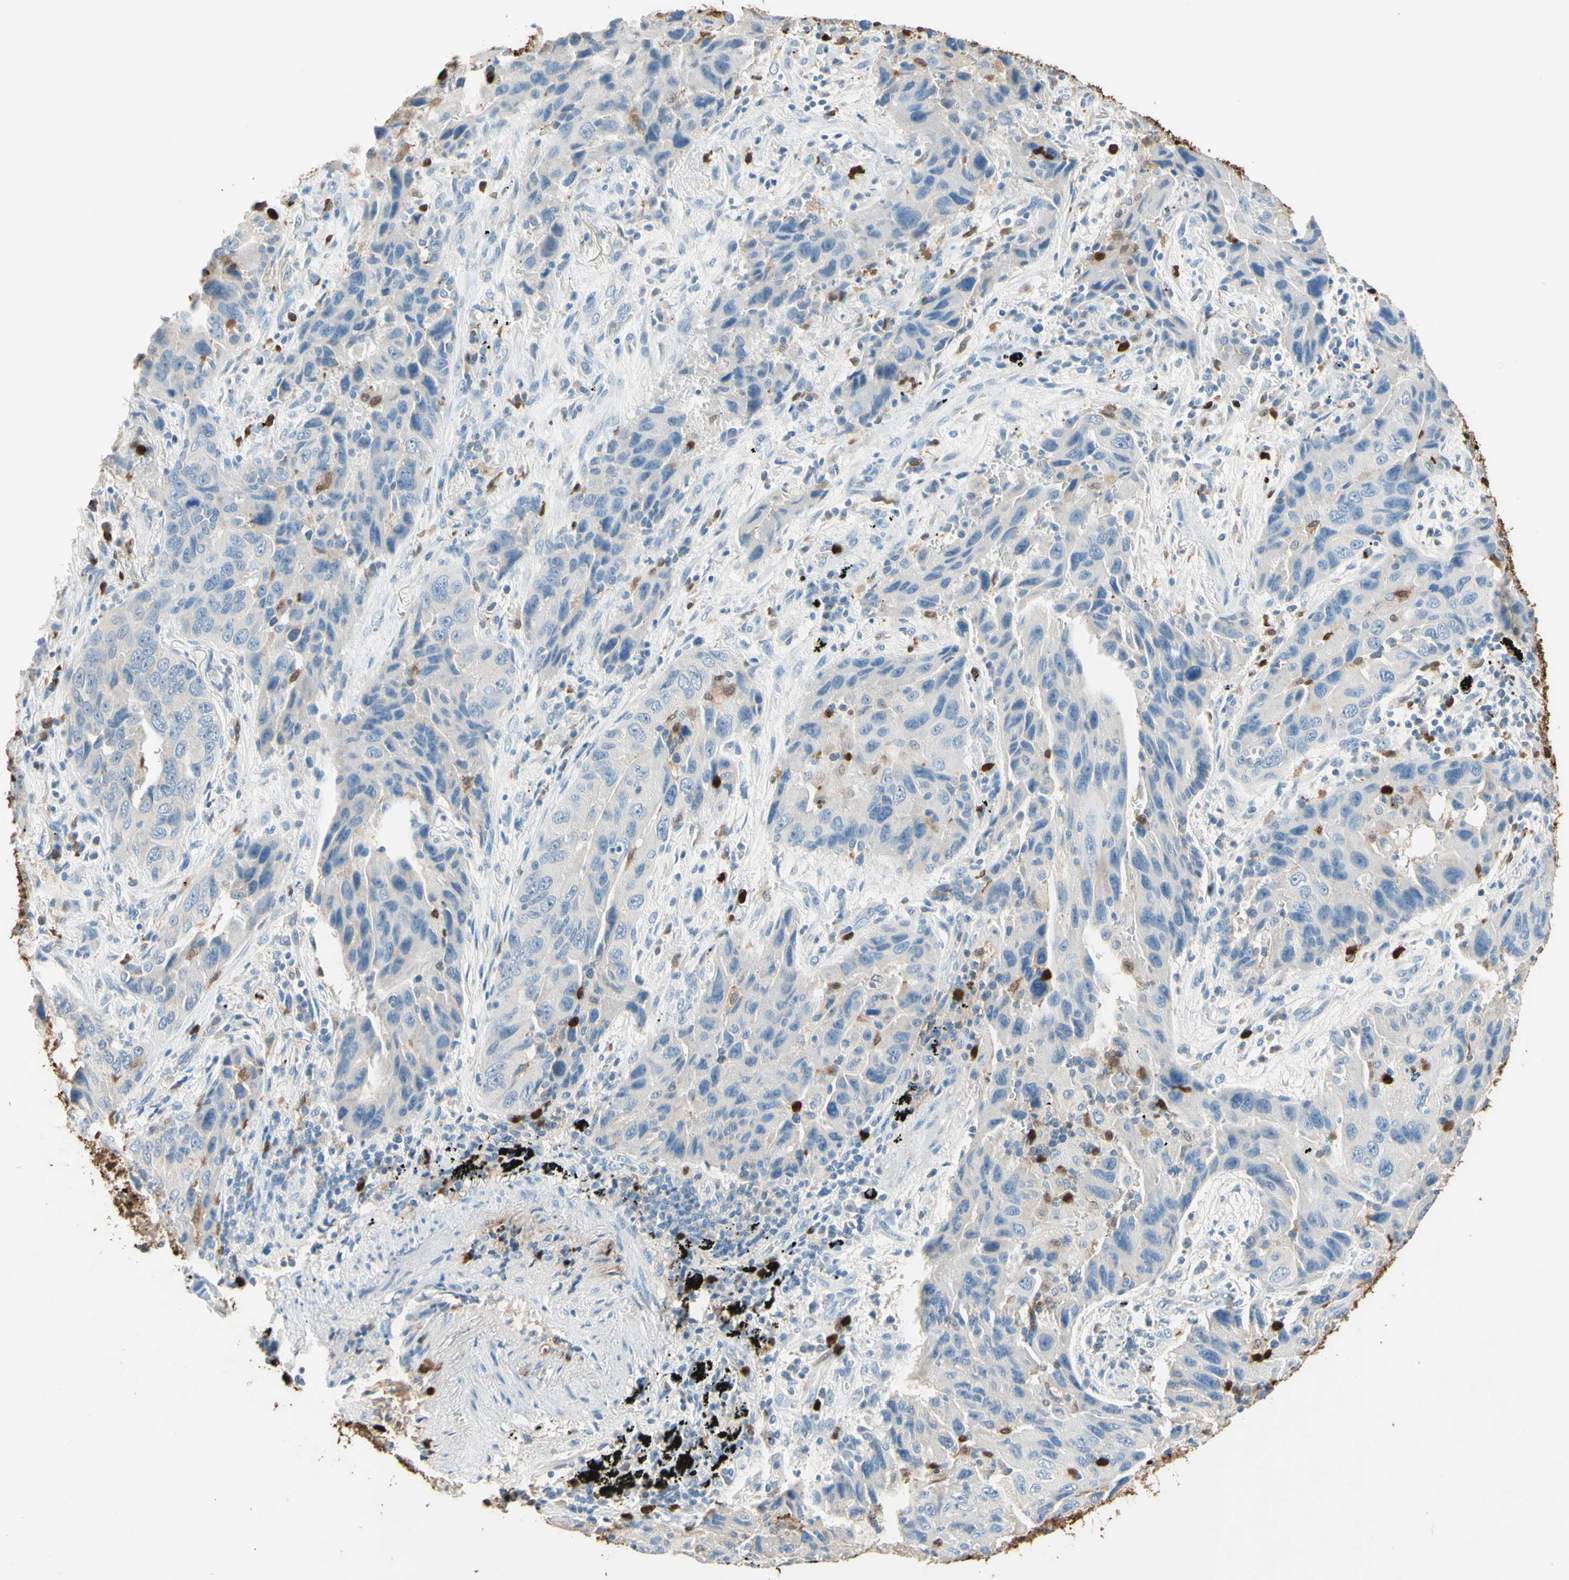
{"staining": {"intensity": "moderate", "quantity": "<25%", "location": "cytoplasmic/membranous,nuclear"}, "tissue": "lung cancer", "cell_type": "Tumor cells", "image_type": "cancer", "snomed": [{"axis": "morphology", "description": "Adenocarcinoma, NOS"}, {"axis": "topography", "description": "Lung"}], "caption": "Lung cancer (adenocarcinoma) tissue exhibits moderate cytoplasmic/membranous and nuclear expression in about <25% of tumor cells, visualized by immunohistochemistry.", "gene": "NFKBIZ", "patient": {"sex": "female", "age": 65}}